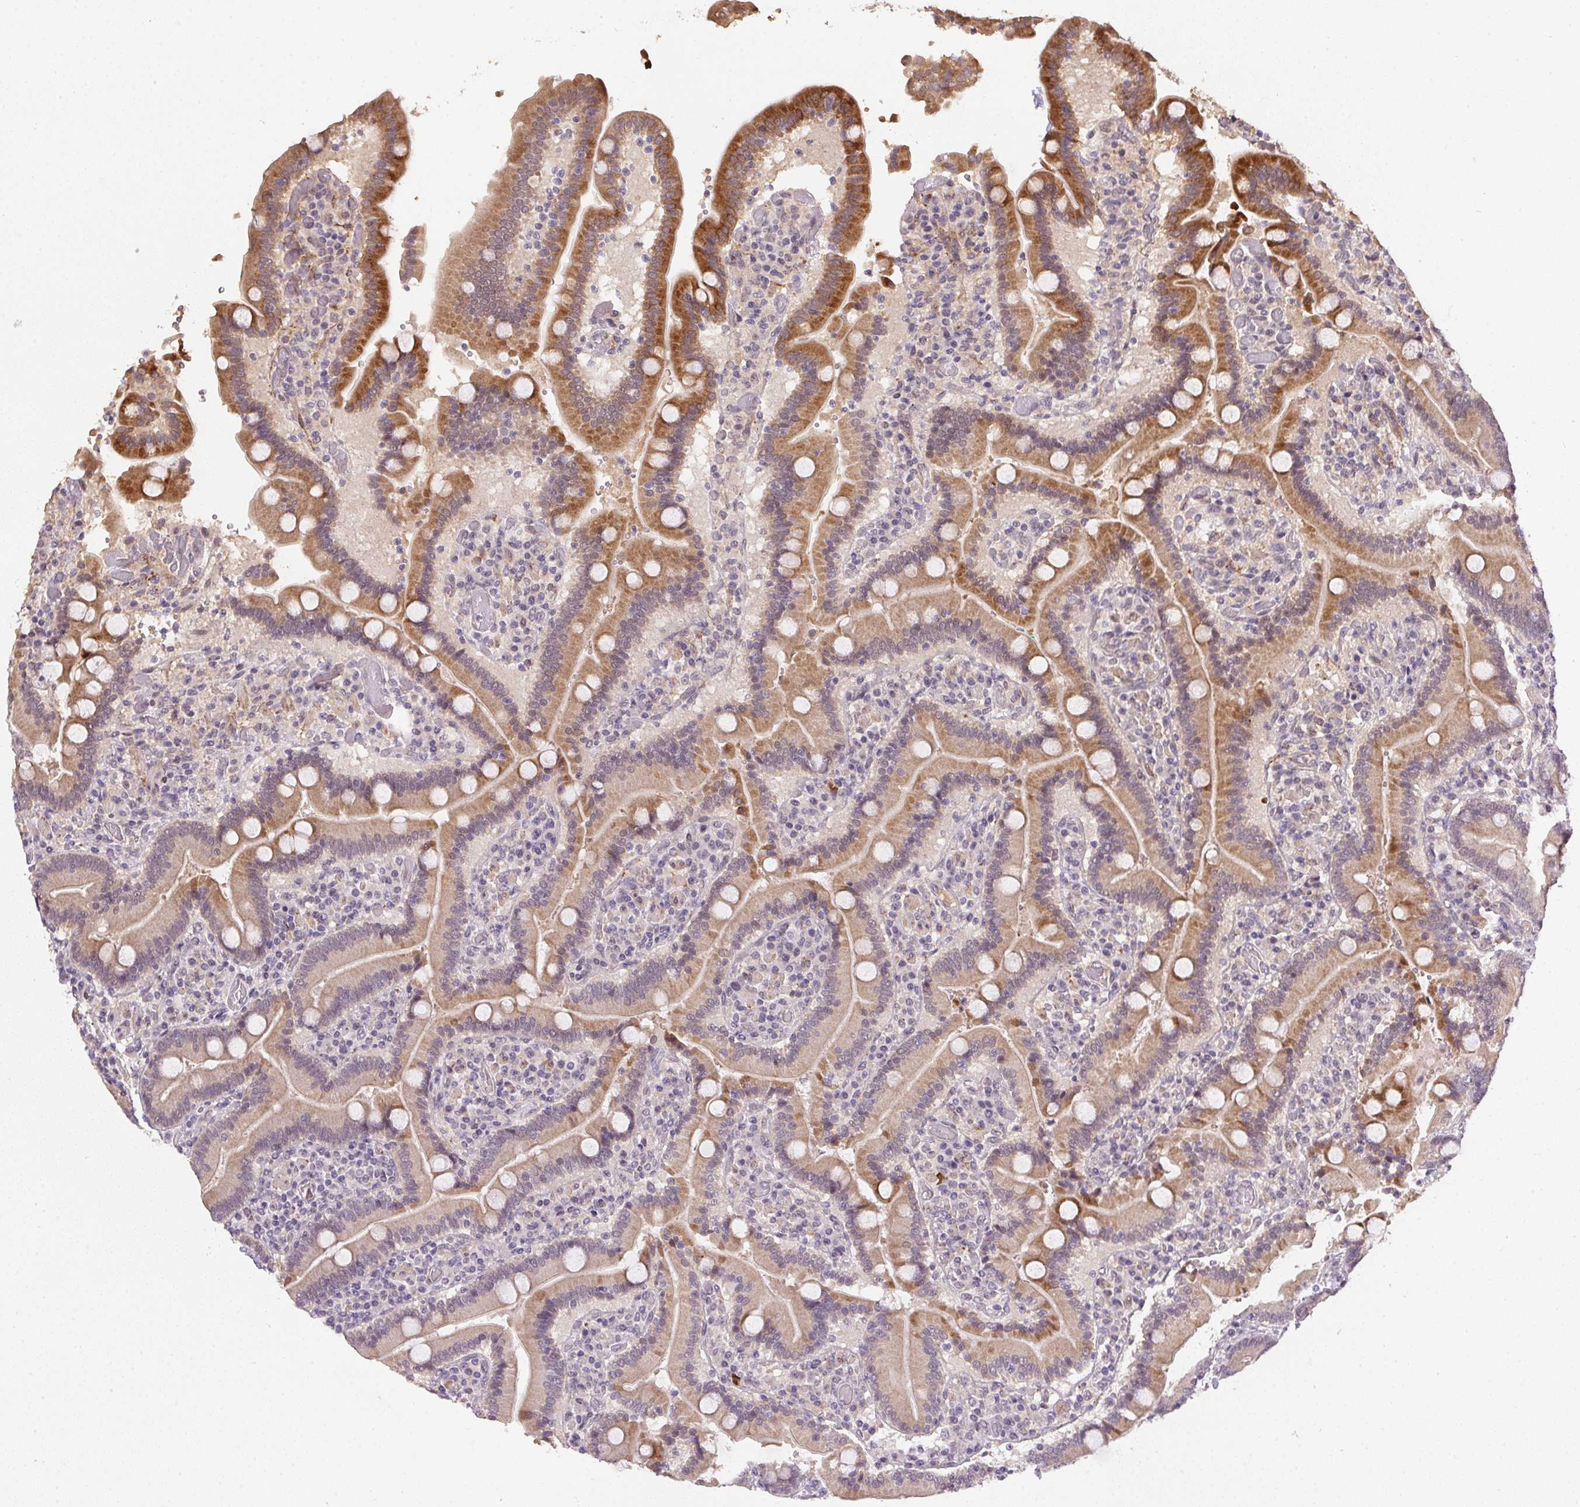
{"staining": {"intensity": "moderate", "quantity": "25%-75%", "location": "cytoplasmic/membranous"}, "tissue": "duodenum", "cell_type": "Glandular cells", "image_type": "normal", "snomed": [{"axis": "morphology", "description": "Normal tissue, NOS"}, {"axis": "topography", "description": "Duodenum"}], "caption": "Brown immunohistochemical staining in normal duodenum exhibits moderate cytoplasmic/membranous staining in about 25%-75% of glandular cells.", "gene": "CFAP92", "patient": {"sex": "female", "age": 62}}